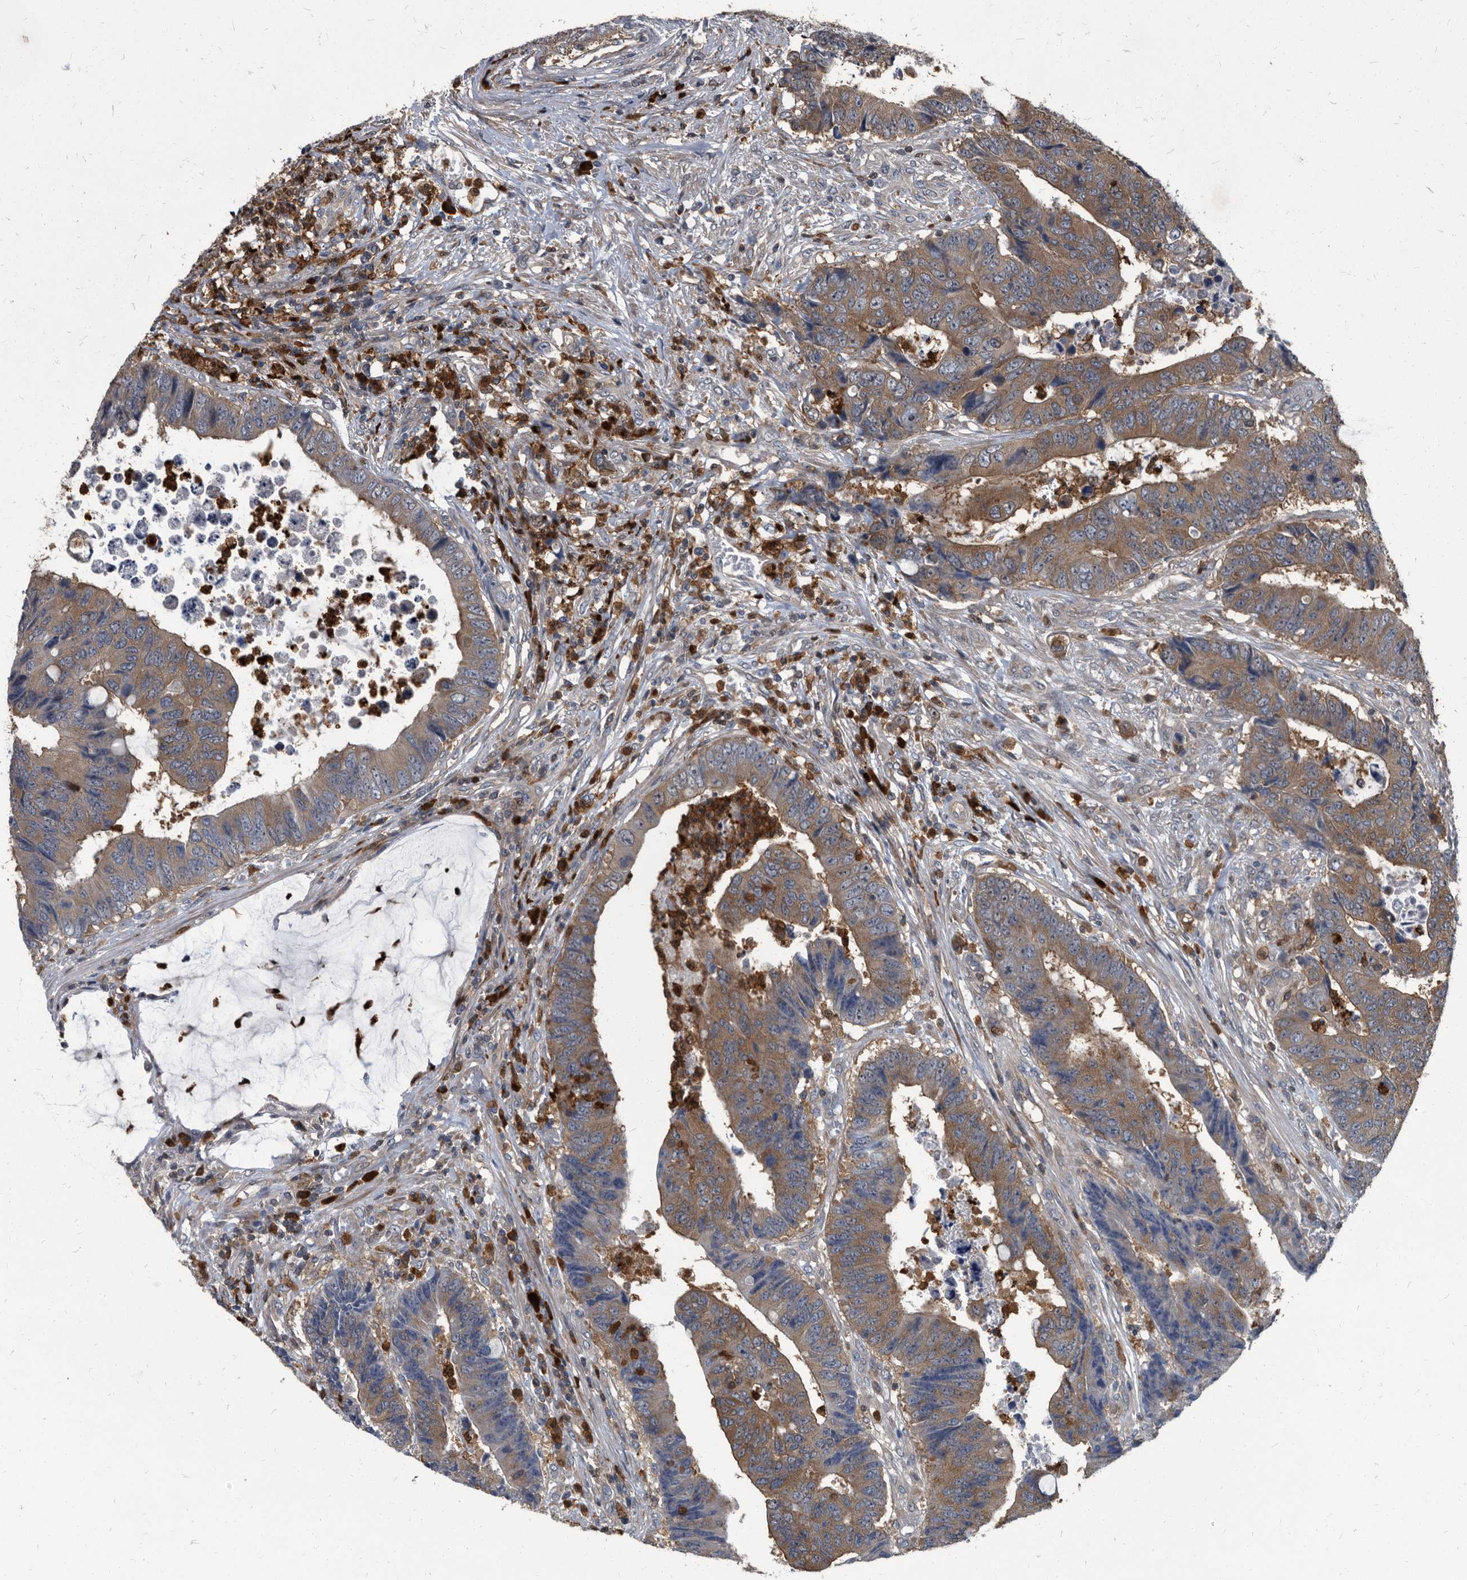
{"staining": {"intensity": "moderate", "quantity": ">75%", "location": "cytoplasmic/membranous"}, "tissue": "colorectal cancer", "cell_type": "Tumor cells", "image_type": "cancer", "snomed": [{"axis": "morphology", "description": "Adenocarcinoma, NOS"}, {"axis": "topography", "description": "Rectum"}], "caption": "A high-resolution photomicrograph shows immunohistochemistry staining of colorectal cancer (adenocarcinoma), which displays moderate cytoplasmic/membranous expression in approximately >75% of tumor cells. The protein of interest is stained brown, and the nuclei are stained in blue (DAB IHC with brightfield microscopy, high magnification).", "gene": "CDV3", "patient": {"sex": "male", "age": 84}}